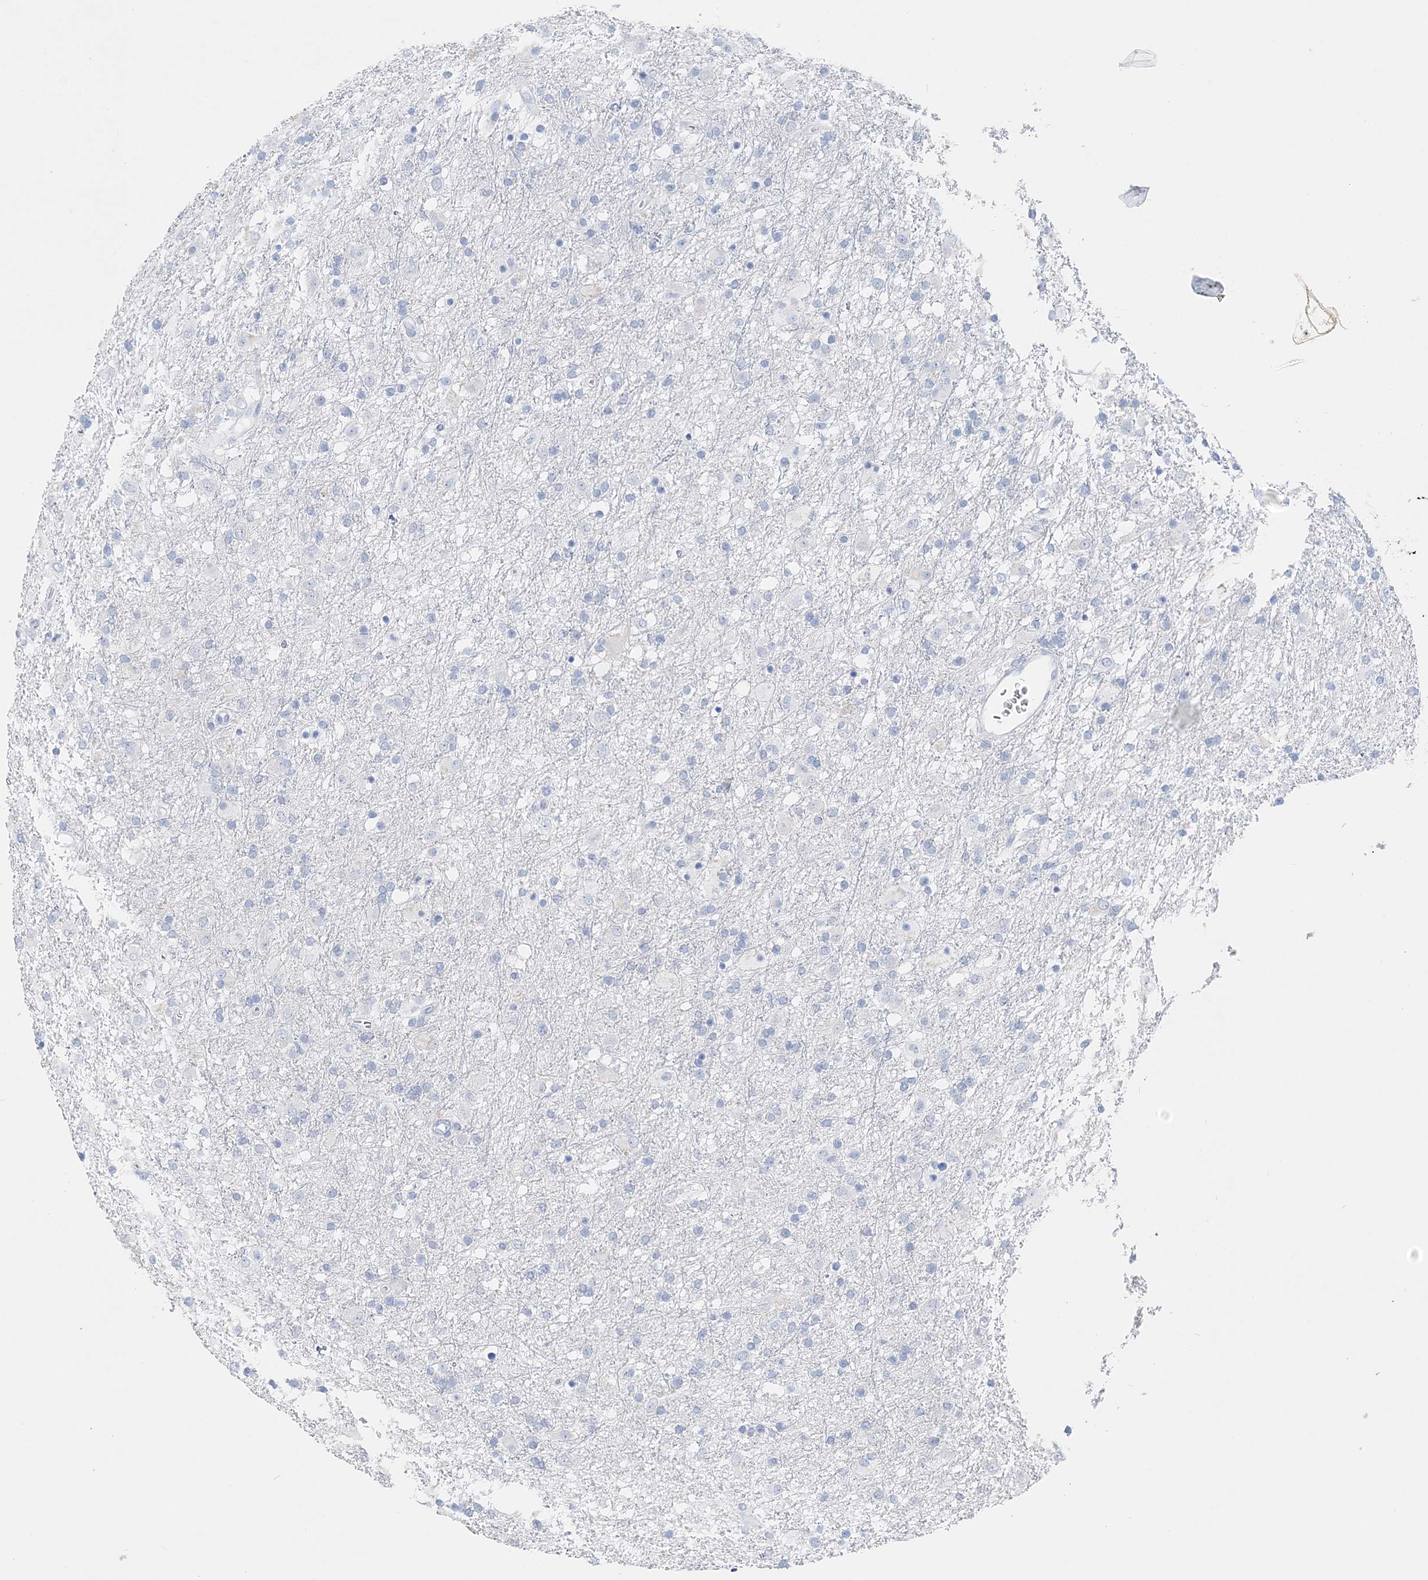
{"staining": {"intensity": "negative", "quantity": "none", "location": "none"}, "tissue": "glioma", "cell_type": "Tumor cells", "image_type": "cancer", "snomed": [{"axis": "morphology", "description": "Glioma, malignant, Low grade"}, {"axis": "topography", "description": "Brain"}], "caption": "DAB immunohistochemical staining of human low-grade glioma (malignant) reveals no significant expression in tumor cells. (Stains: DAB immunohistochemistry with hematoxylin counter stain, Microscopy: brightfield microscopy at high magnification).", "gene": "TSPYL6", "patient": {"sex": "male", "age": 65}}